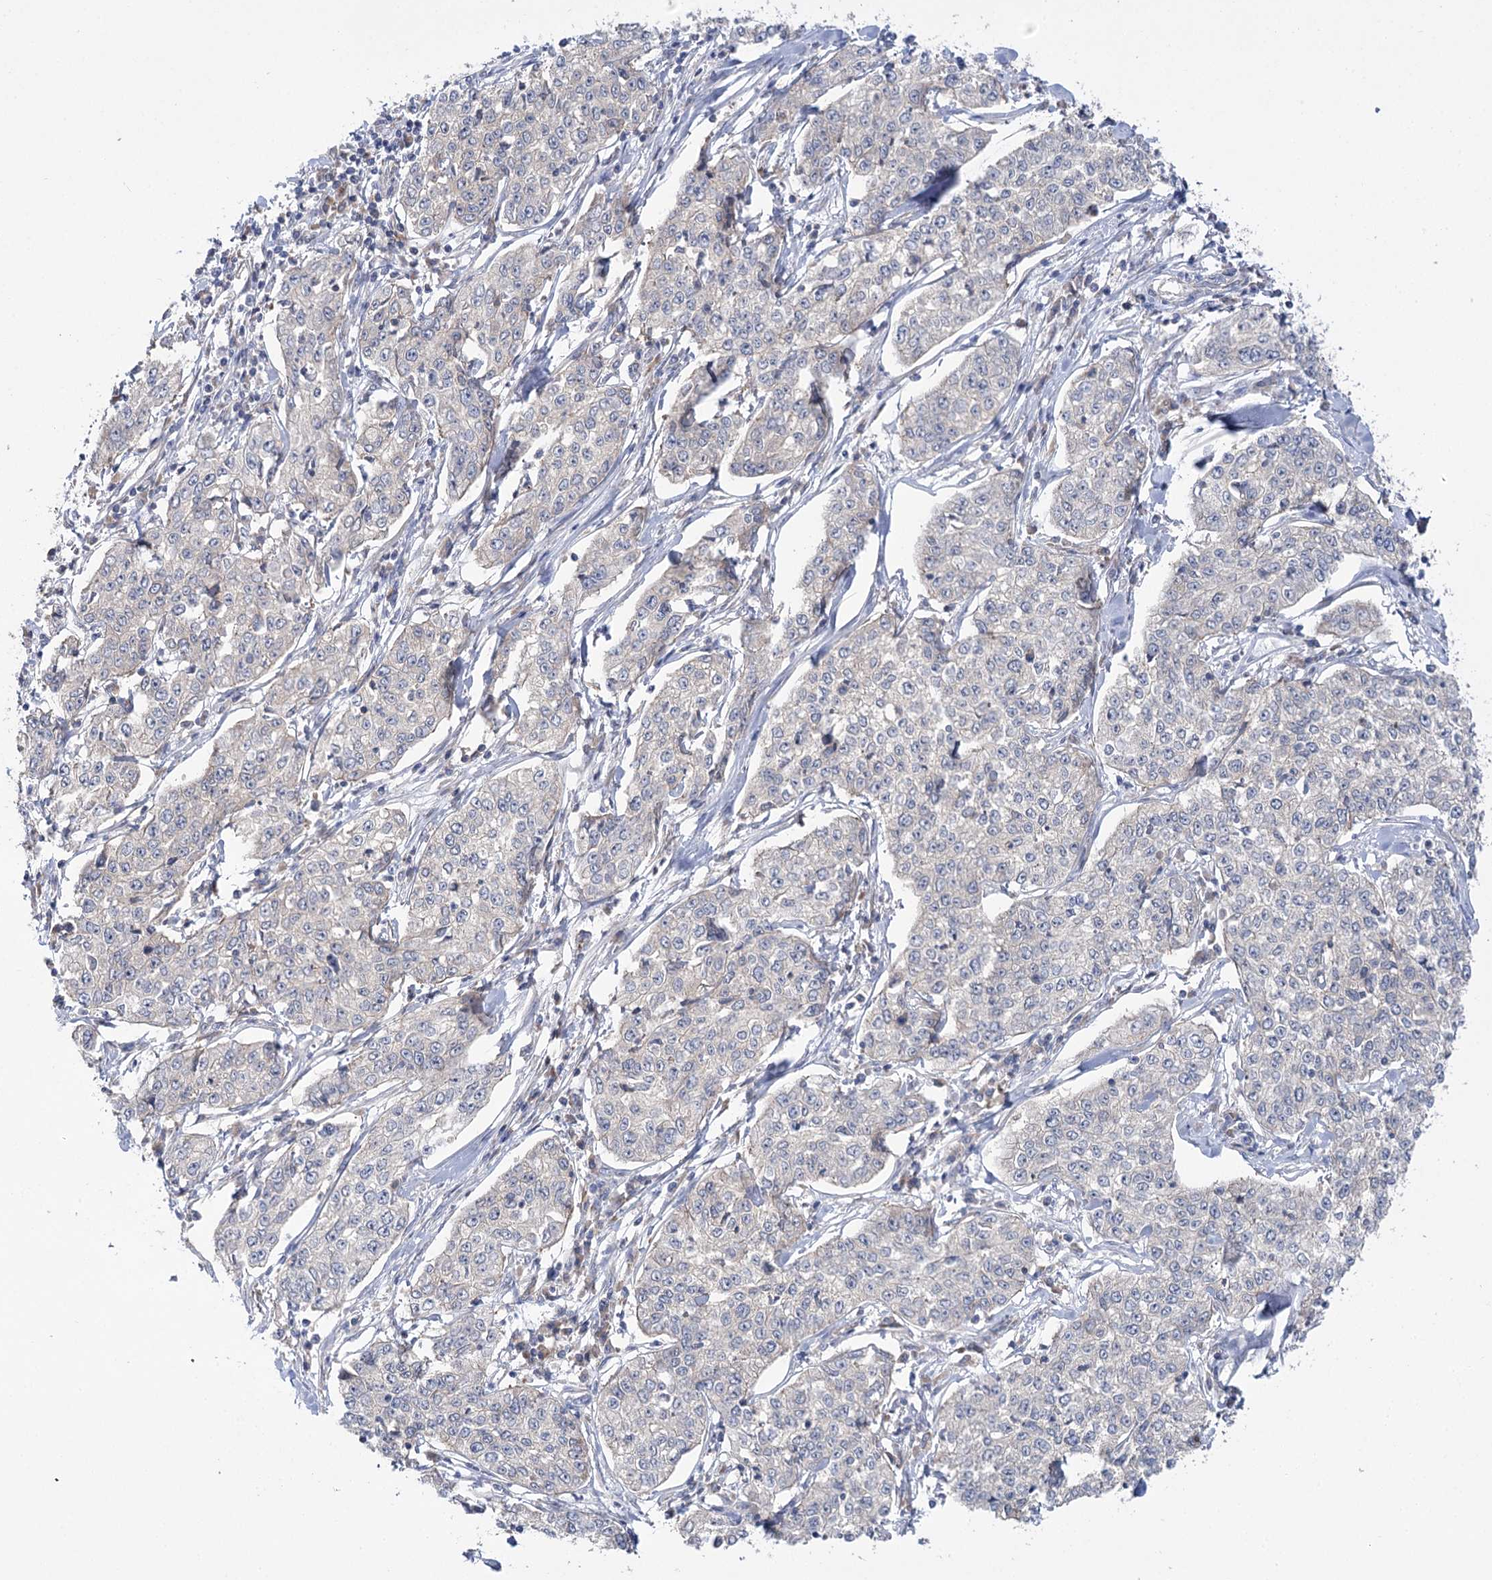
{"staining": {"intensity": "negative", "quantity": "none", "location": "none"}, "tissue": "cervical cancer", "cell_type": "Tumor cells", "image_type": "cancer", "snomed": [{"axis": "morphology", "description": "Squamous cell carcinoma, NOS"}, {"axis": "topography", "description": "Cervix"}], "caption": "Immunohistochemistry (IHC) photomicrograph of cervical squamous cell carcinoma stained for a protein (brown), which displays no positivity in tumor cells. The staining is performed using DAB (3,3'-diaminobenzidine) brown chromogen with nuclei counter-stained in using hematoxylin.", "gene": "VPS37B", "patient": {"sex": "female", "age": 35}}